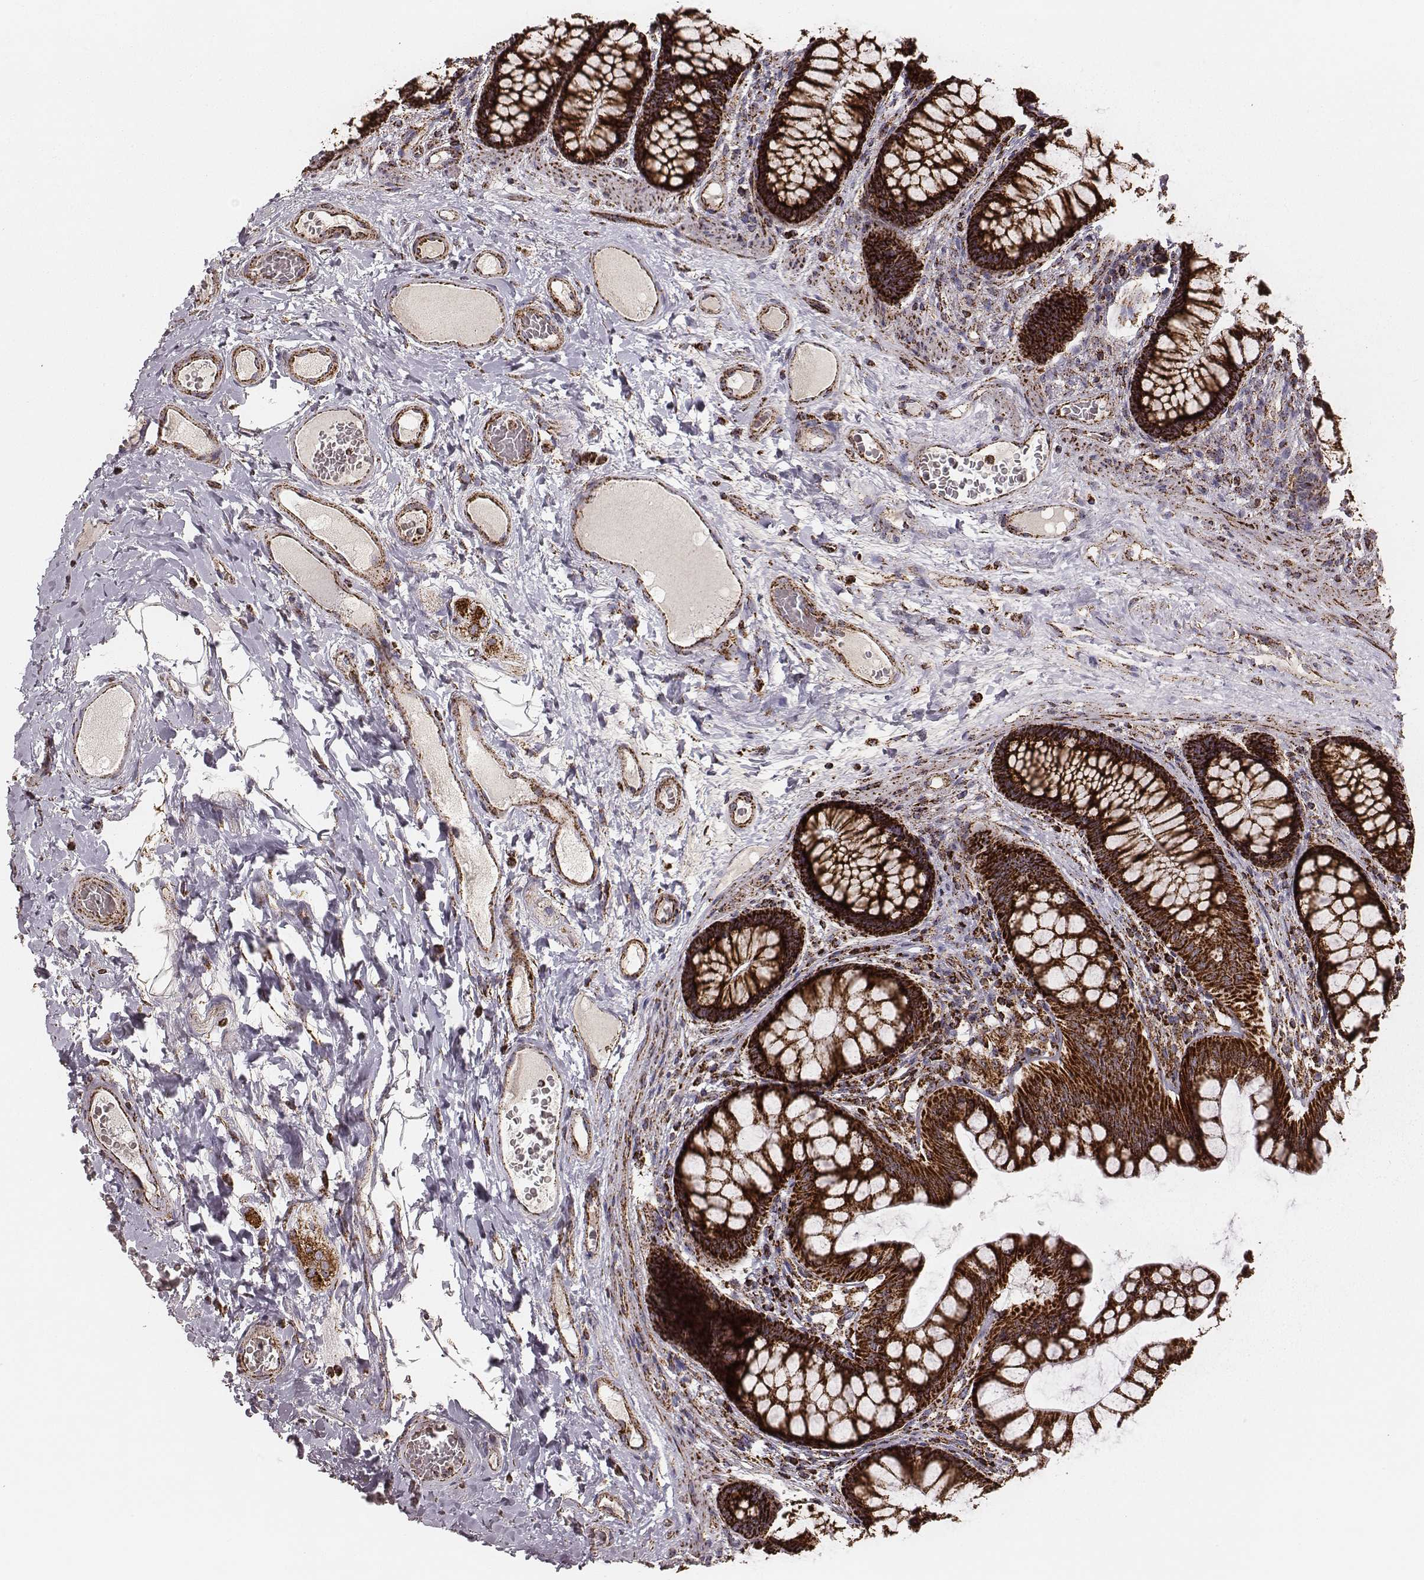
{"staining": {"intensity": "strong", "quantity": ">75%", "location": "cytoplasmic/membranous"}, "tissue": "colon", "cell_type": "Endothelial cells", "image_type": "normal", "snomed": [{"axis": "morphology", "description": "Normal tissue, NOS"}, {"axis": "topography", "description": "Colon"}], "caption": "High-magnification brightfield microscopy of normal colon stained with DAB (3,3'-diaminobenzidine) (brown) and counterstained with hematoxylin (blue). endothelial cells exhibit strong cytoplasmic/membranous staining is appreciated in about>75% of cells.", "gene": "TUFM", "patient": {"sex": "female", "age": 65}}